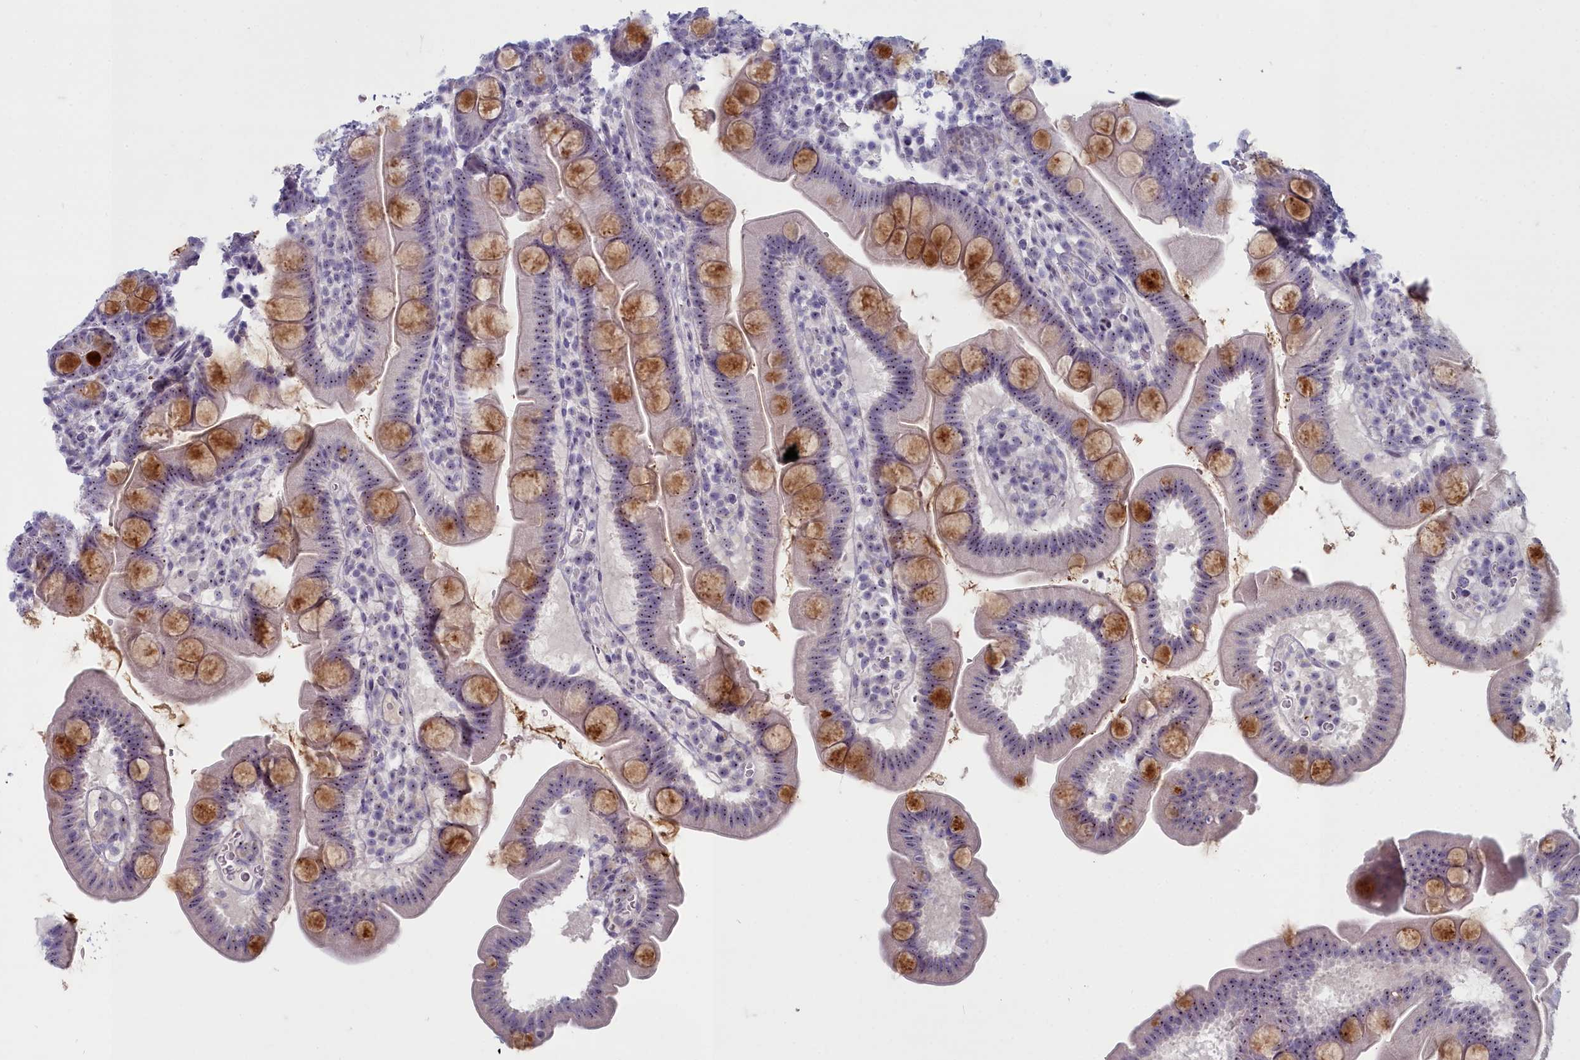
{"staining": {"intensity": "moderate", "quantity": "25%-75%", "location": "cytoplasmic/membranous,nuclear"}, "tissue": "small intestine", "cell_type": "Glandular cells", "image_type": "normal", "snomed": [{"axis": "morphology", "description": "Normal tissue, NOS"}, {"axis": "topography", "description": "Small intestine"}], "caption": "This is an image of immunohistochemistry (IHC) staining of unremarkable small intestine, which shows moderate staining in the cytoplasmic/membranous,nuclear of glandular cells.", "gene": "INSYN2A", "patient": {"sex": "female", "age": 68}}